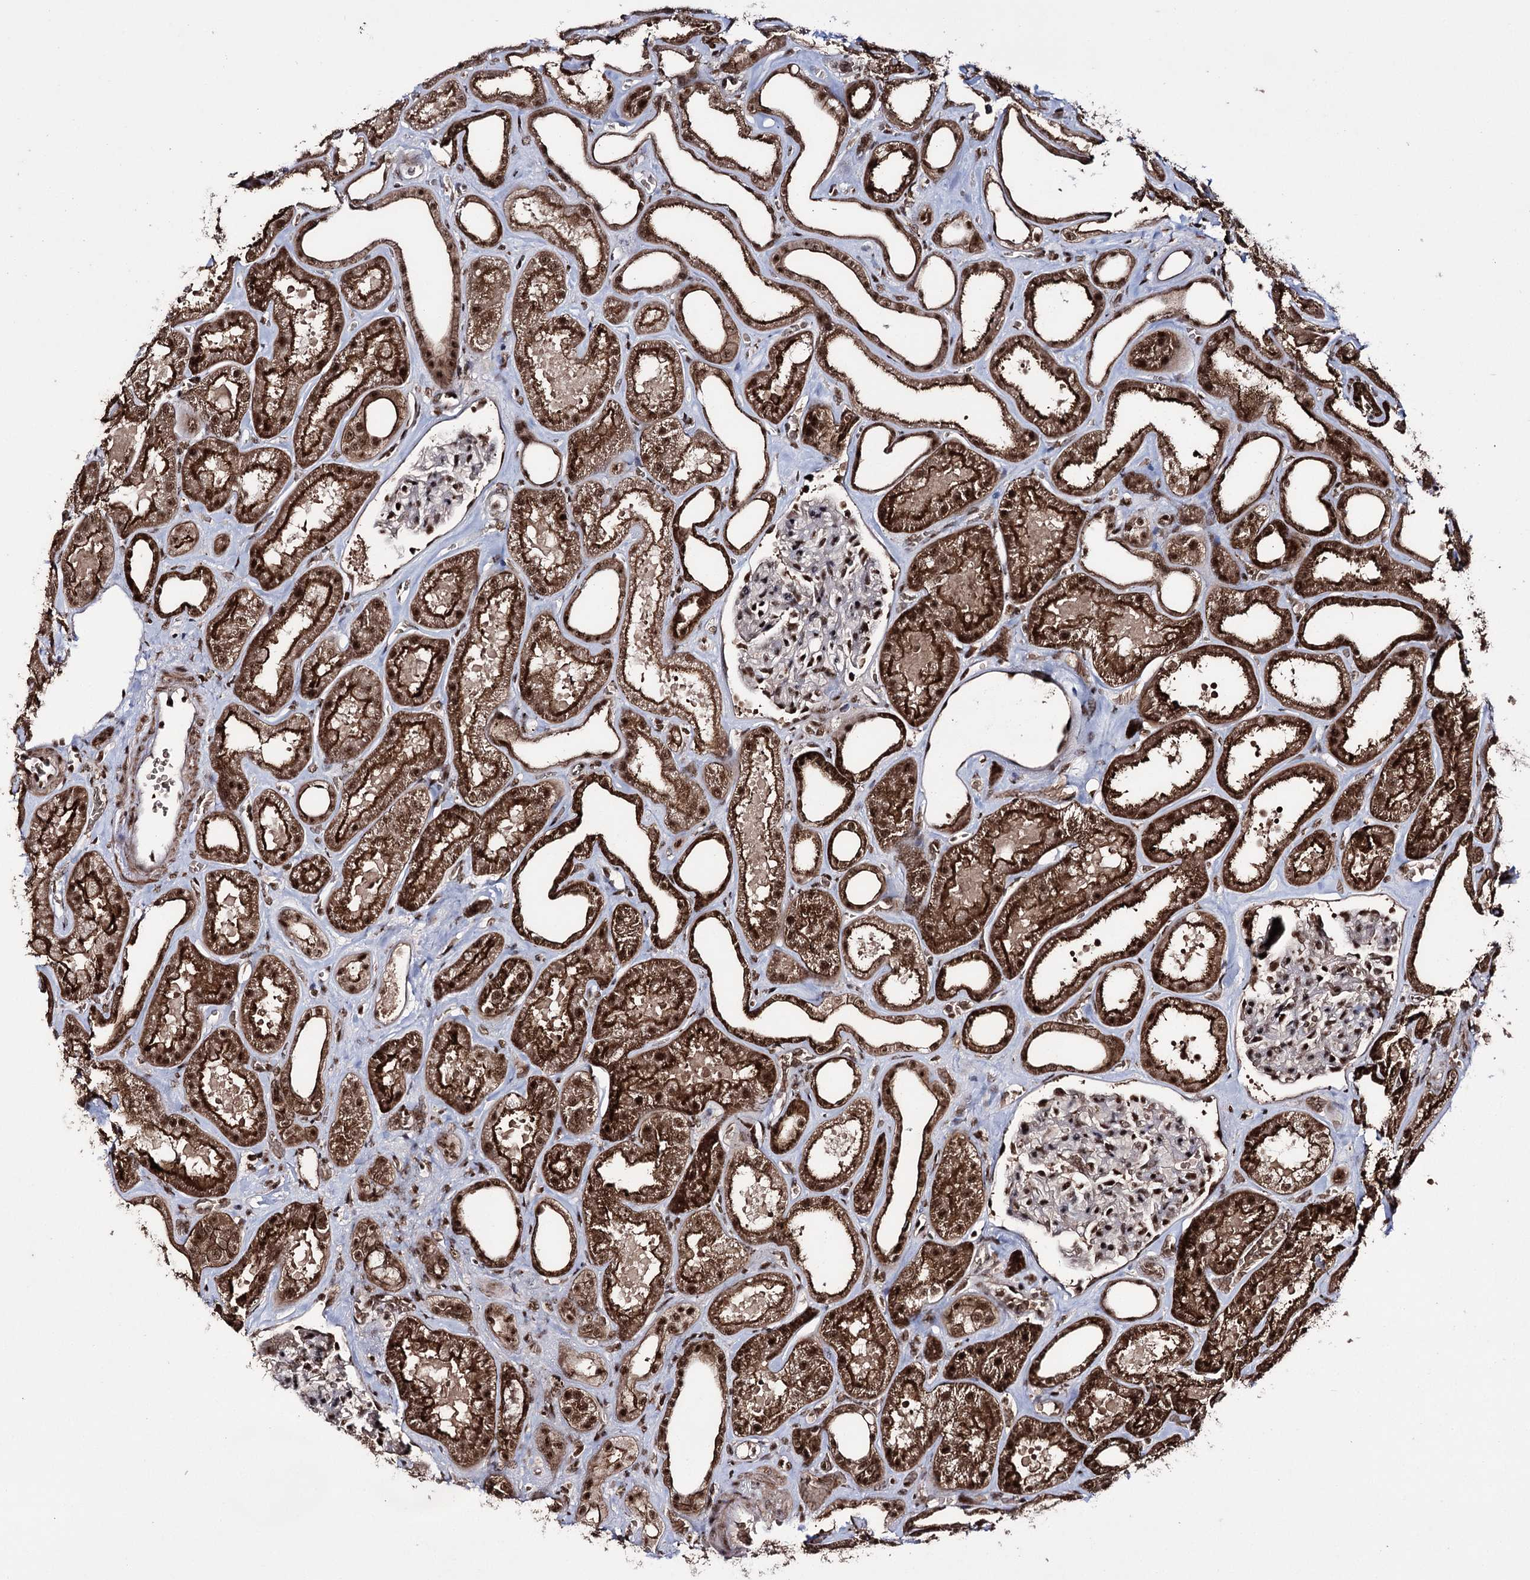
{"staining": {"intensity": "strong", "quantity": ">75%", "location": "nuclear"}, "tissue": "kidney", "cell_type": "Cells in glomeruli", "image_type": "normal", "snomed": [{"axis": "morphology", "description": "Normal tissue, NOS"}, {"axis": "morphology", "description": "Adenocarcinoma, NOS"}, {"axis": "topography", "description": "Kidney"}], "caption": "Immunohistochemistry (IHC) of unremarkable human kidney reveals high levels of strong nuclear expression in about >75% of cells in glomeruli. The staining is performed using DAB brown chromogen to label protein expression. The nuclei are counter-stained blue using hematoxylin.", "gene": "PRPF40A", "patient": {"sex": "female", "age": 68}}